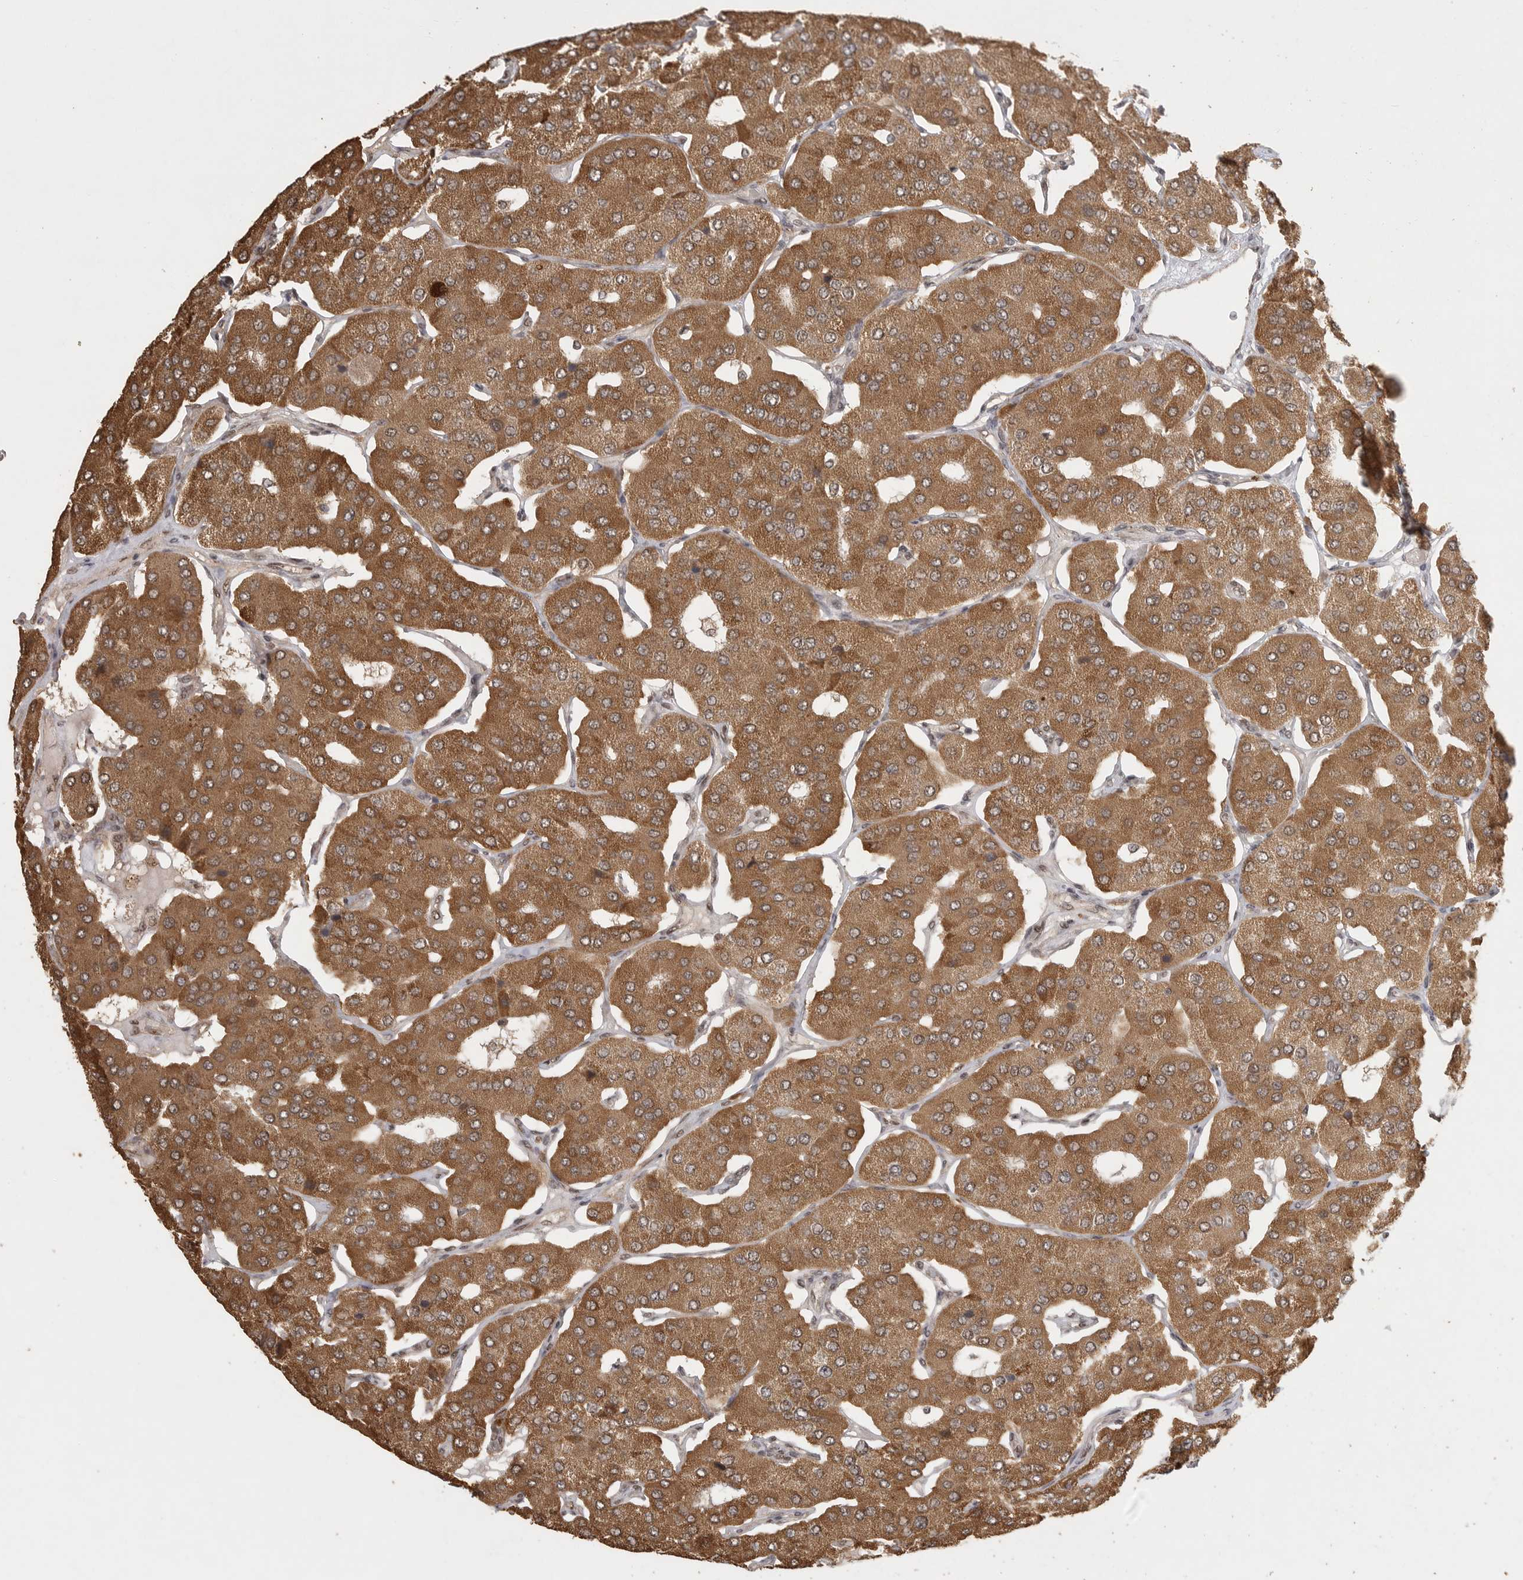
{"staining": {"intensity": "moderate", "quantity": ">75%", "location": "cytoplasmic/membranous,nuclear"}, "tissue": "parathyroid gland", "cell_type": "Glandular cells", "image_type": "normal", "snomed": [{"axis": "morphology", "description": "Normal tissue, NOS"}, {"axis": "morphology", "description": "Adenoma, NOS"}, {"axis": "topography", "description": "Parathyroid gland"}], "caption": "Human parathyroid gland stained for a protein (brown) exhibits moderate cytoplasmic/membranous,nuclear positive positivity in approximately >75% of glandular cells.", "gene": "DFFA", "patient": {"sex": "female", "age": 86}}